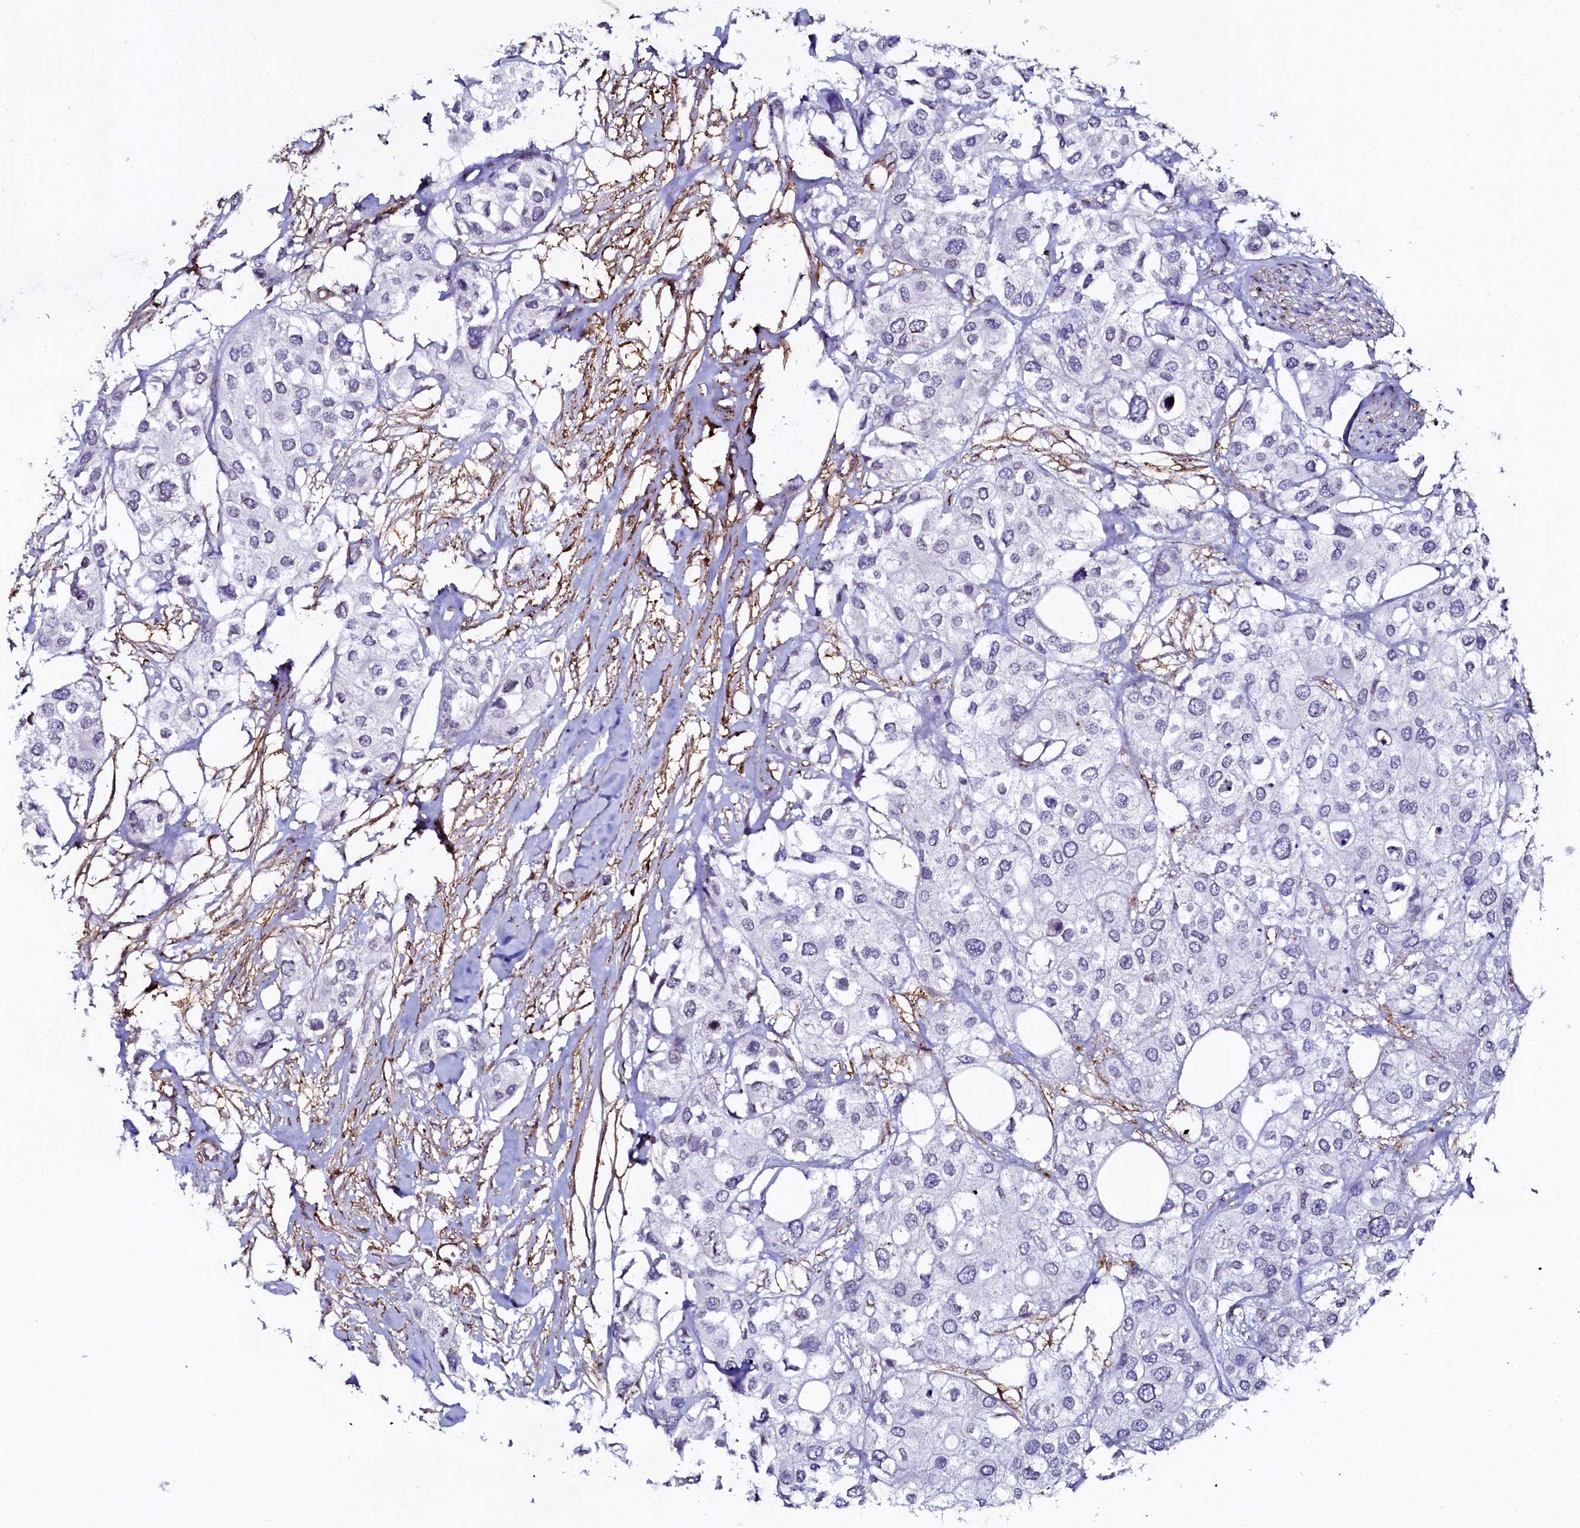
{"staining": {"intensity": "negative", "quantity": "none", "location": "none"}, "tissue": "urothelial cancer", "cell_type": "Tumor cells", "image_type": "cancer", "snomed": [{"axis": "morphology", "description": "Urothelial carcinoma, High grade"}, {"axis": "topography", "description": "Urinary bladder"}], "caption": "Immunohistochemistry (IHC) of human urothelial cancer shows no positivity in tumor cells.", "gene": "AAAS", "patient": {"sex": "male", "age": 64}}